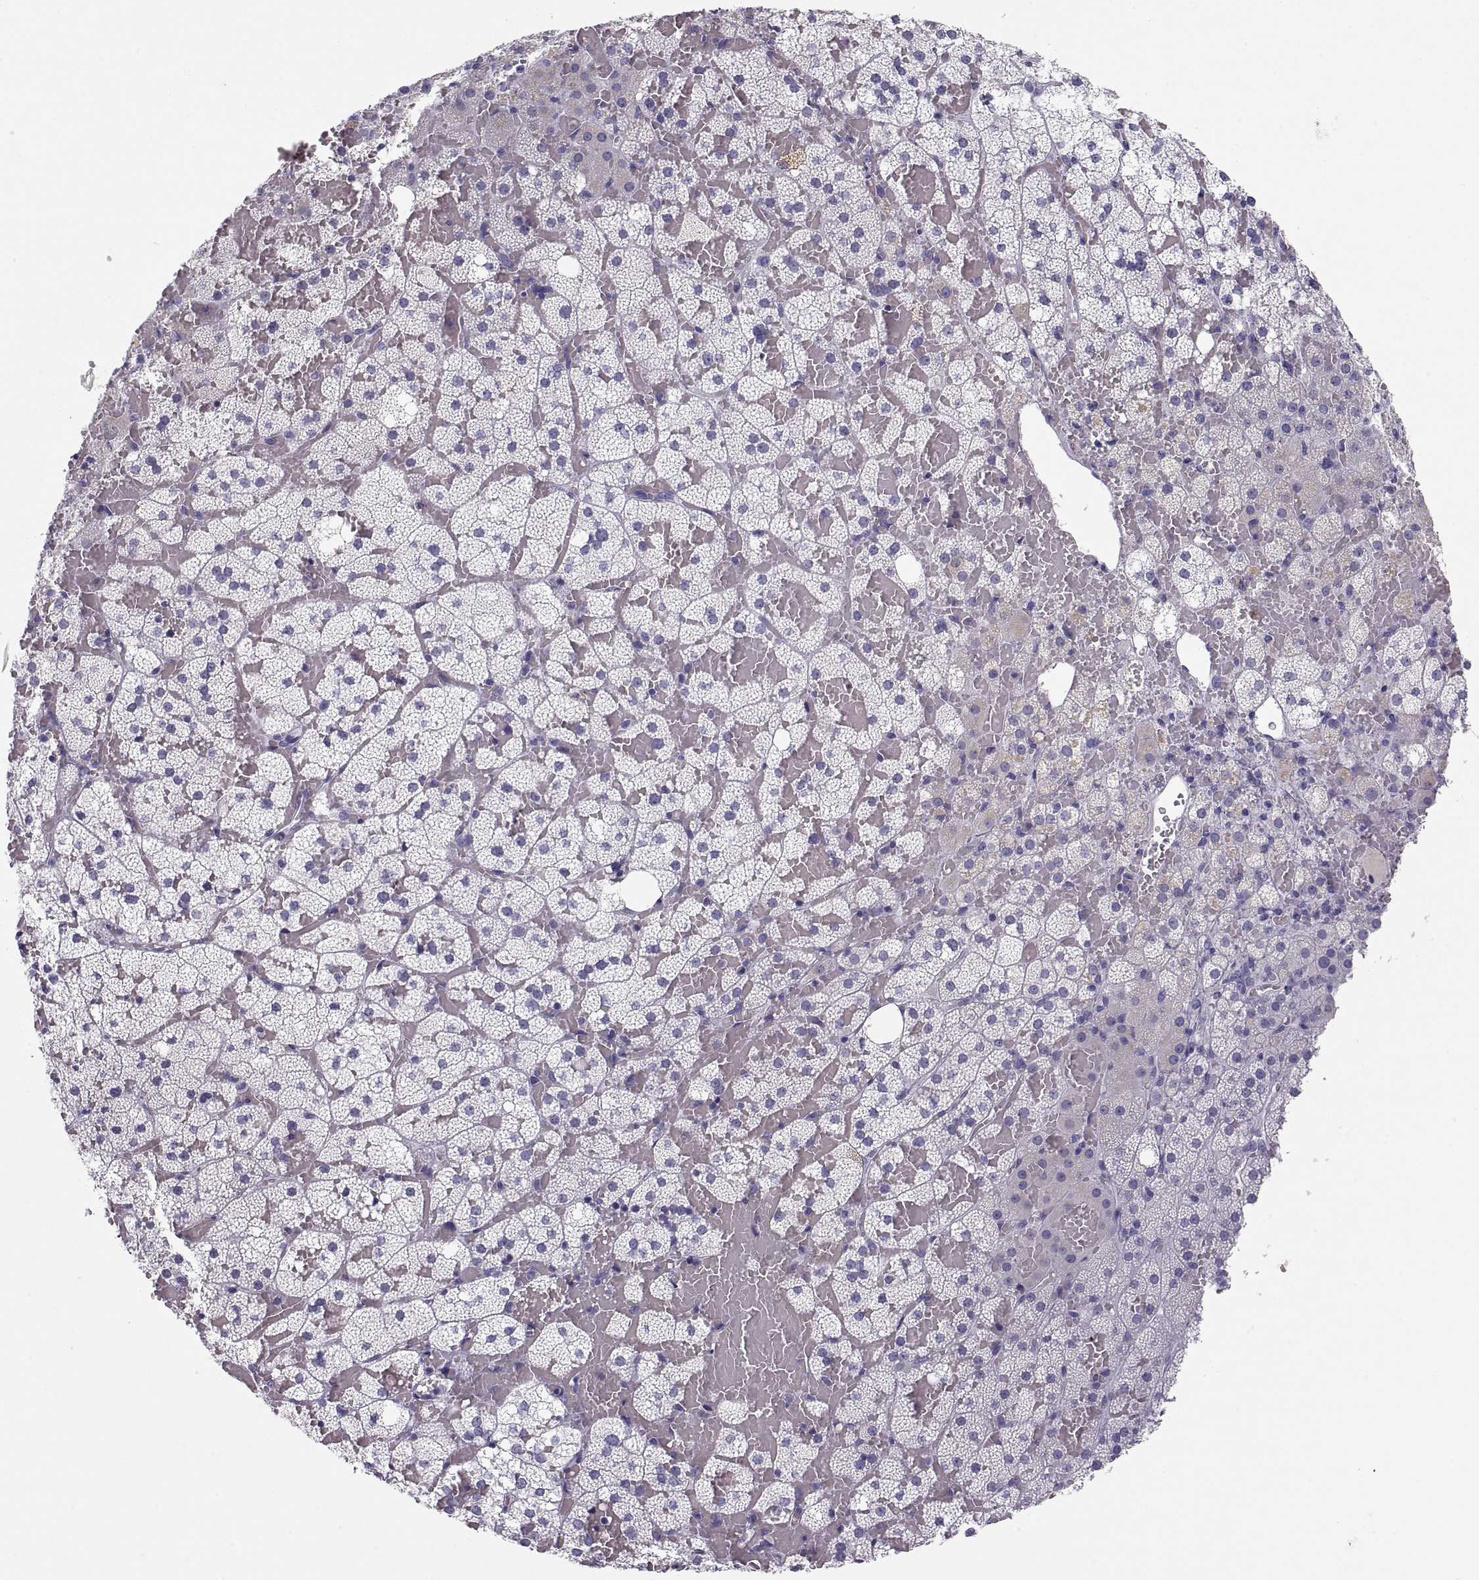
{"staining": {"intensity": "negative", "quantity": "none", "location": "none"}, "tissue": "adrenal gland", "cell_type": "Glandular cells", "image_type": "normal", "snomed": [{"axis": "morphology", "description": "Normal tissue, NOS"}, {"axis": "topography", "description": "Adrenal gland"}], "caption": "Glandular cells show no significant protein positivity in benign adrenal gland.", "gene": "MAGEB2", "patient": {"sex": "male", "age": 53}}